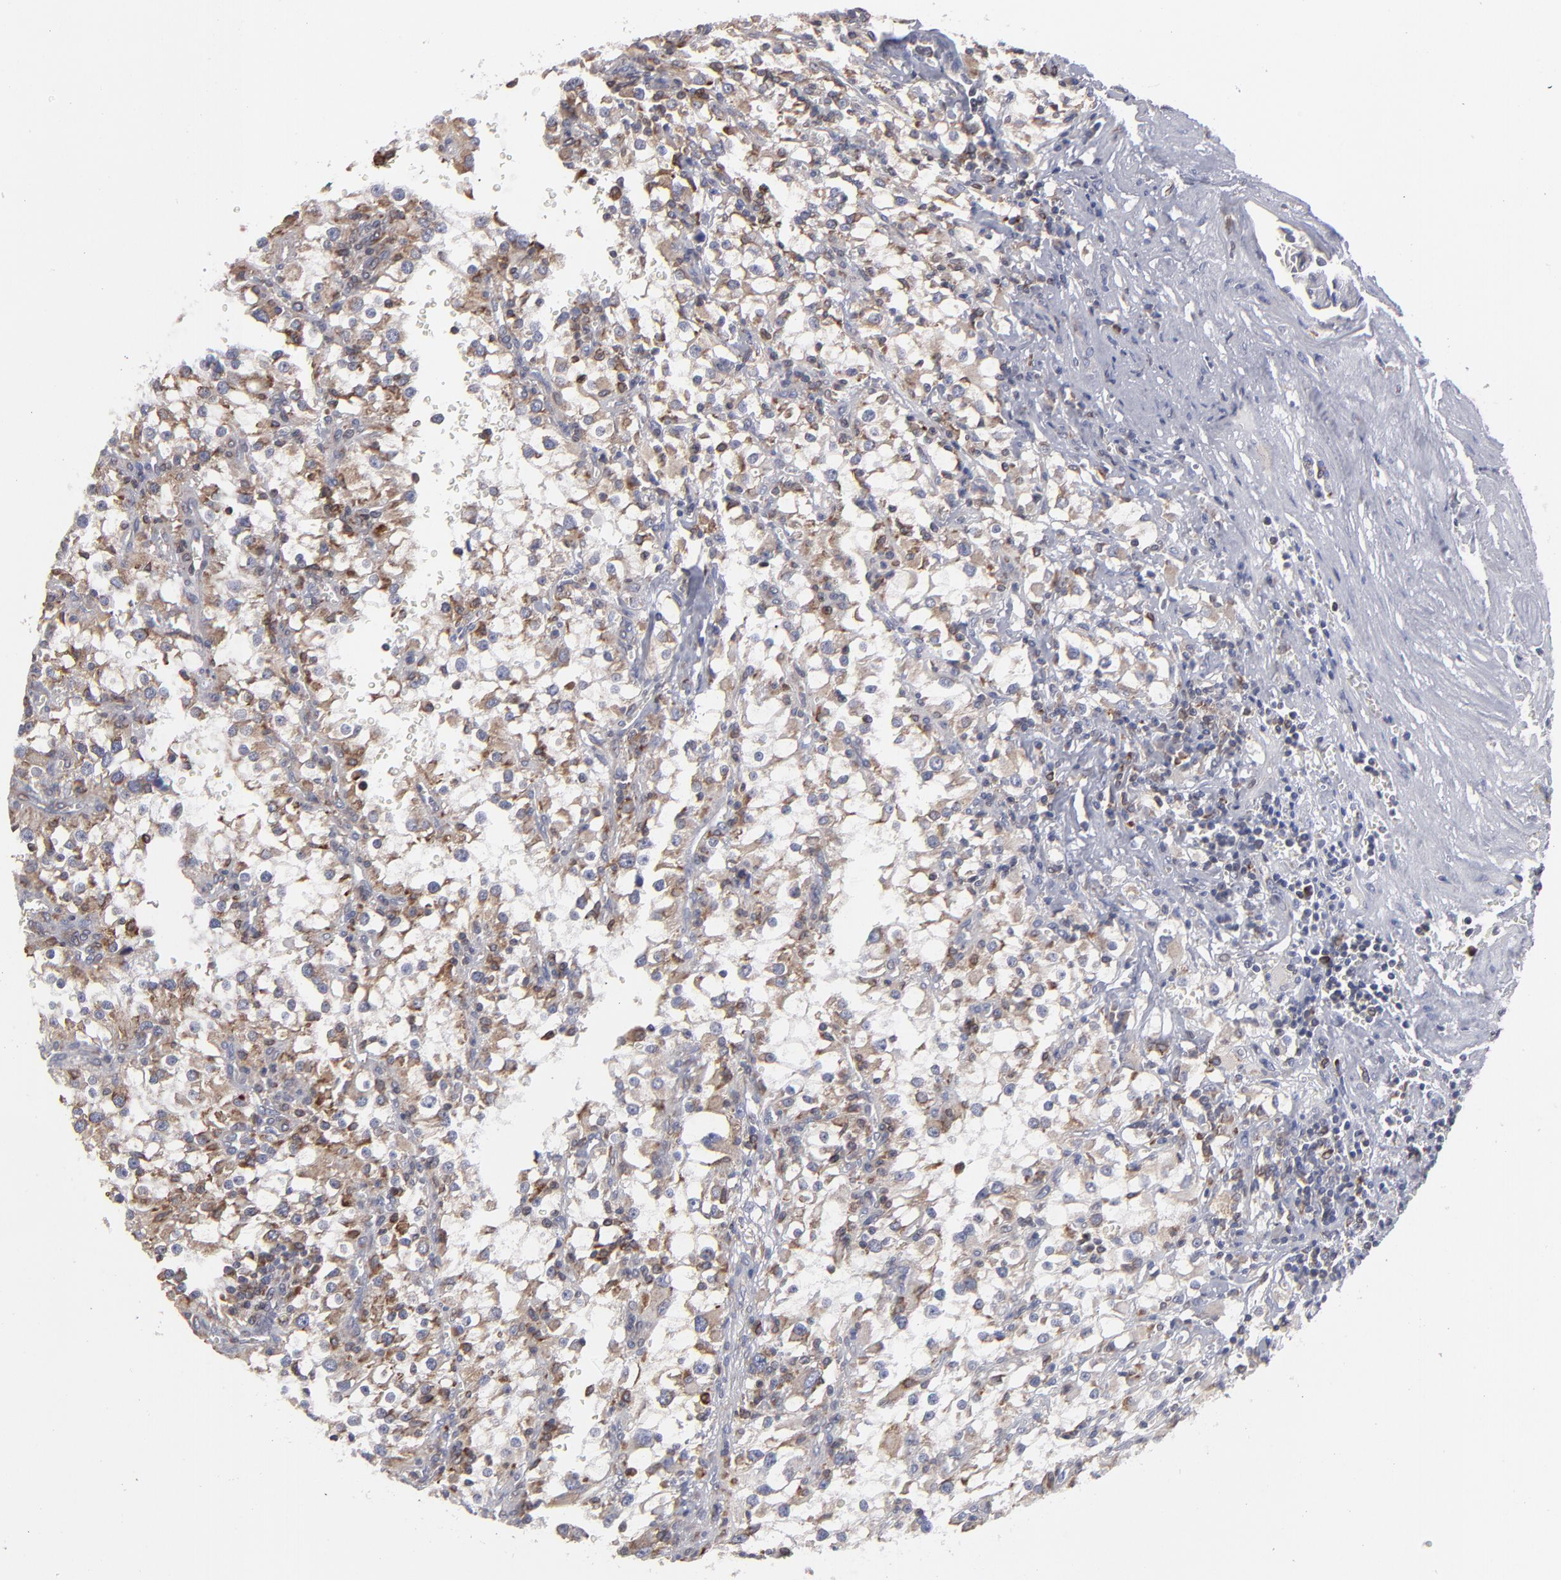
{"staining": {"intensity": "moderate", "quantity": "25%-75%", "location": "cytoplasmic/membranous"}, "tissue": "renal cancer", "cell_type": "Tumor cells", "image_type": "cancer", "snomed": [{"axis": "morphology", "description": "Adenocarcinoma, NOS"}, {"axis": "topography", "description": "Kidney"}], "caption": "Renal adenocarcinoma tissue shows moderate cytoplasmic/membranous staining in approximately 25%-75% of tumor cells, visualized by immunohistochemistry.", "gene": "TMX1", "patient": {"sex": "female", "age": 52}}